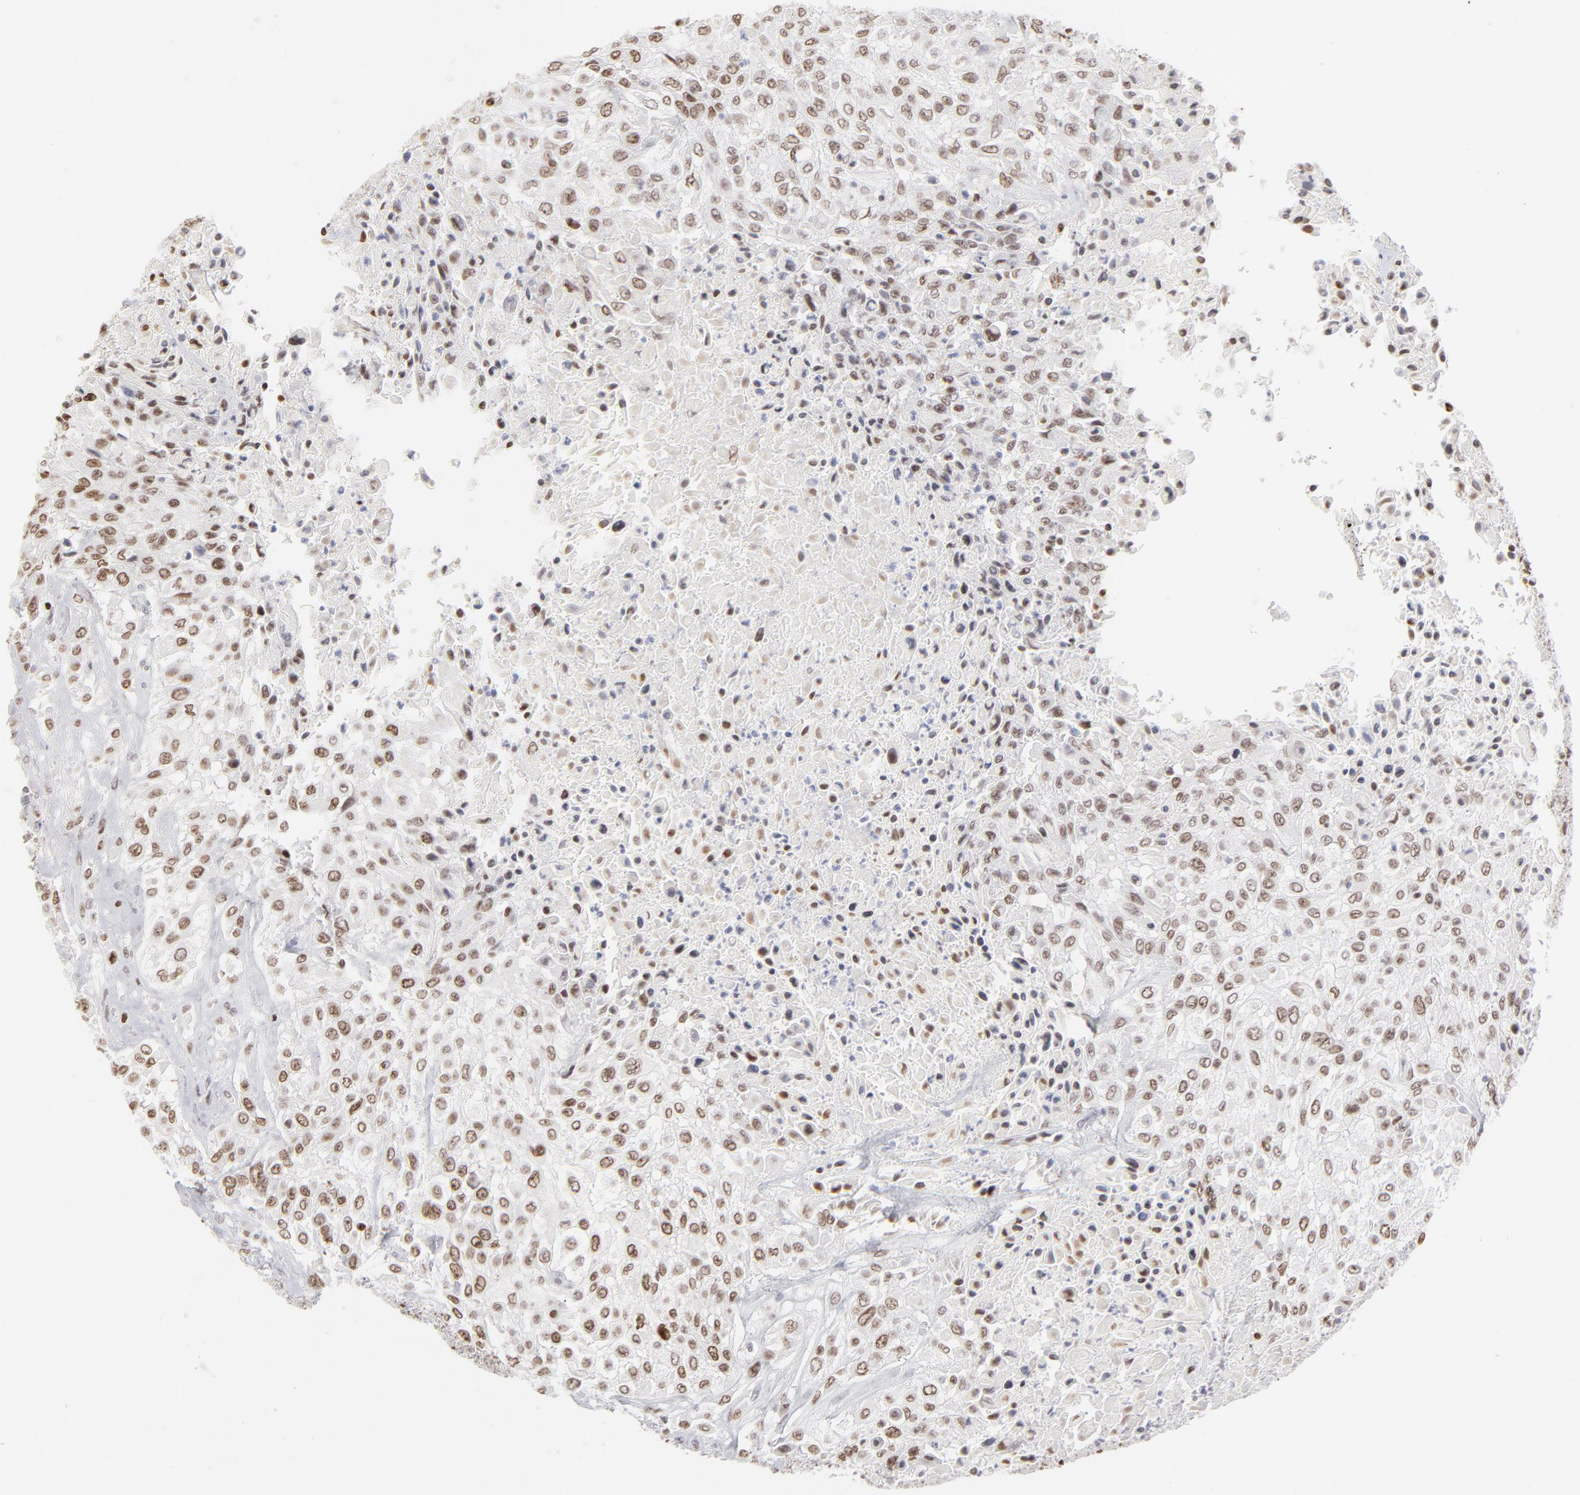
{"staining": {"intensity": "weak", "quantity": "25%-75%", "location": "nuclear"}, "tissue": "urothelial cancer", "cell_type": "Tumor cells", "image_type": "cancer", "snomed": [{"axis": "morphology", "description": "Urothelial carcinoma, High grade"}, {"axis": "topography", "description": "Urinary bladder"}], "caption": "Immunohistochemistry (IHC) histopathology image of human high-grade urothelial carcinoma stained for a protein (brown), which shows low levels of weak nuclear staining in about 25%-75% of tumor cells.", "gene": "PARP1", "patient": {"sex": "male", "age": 57}}